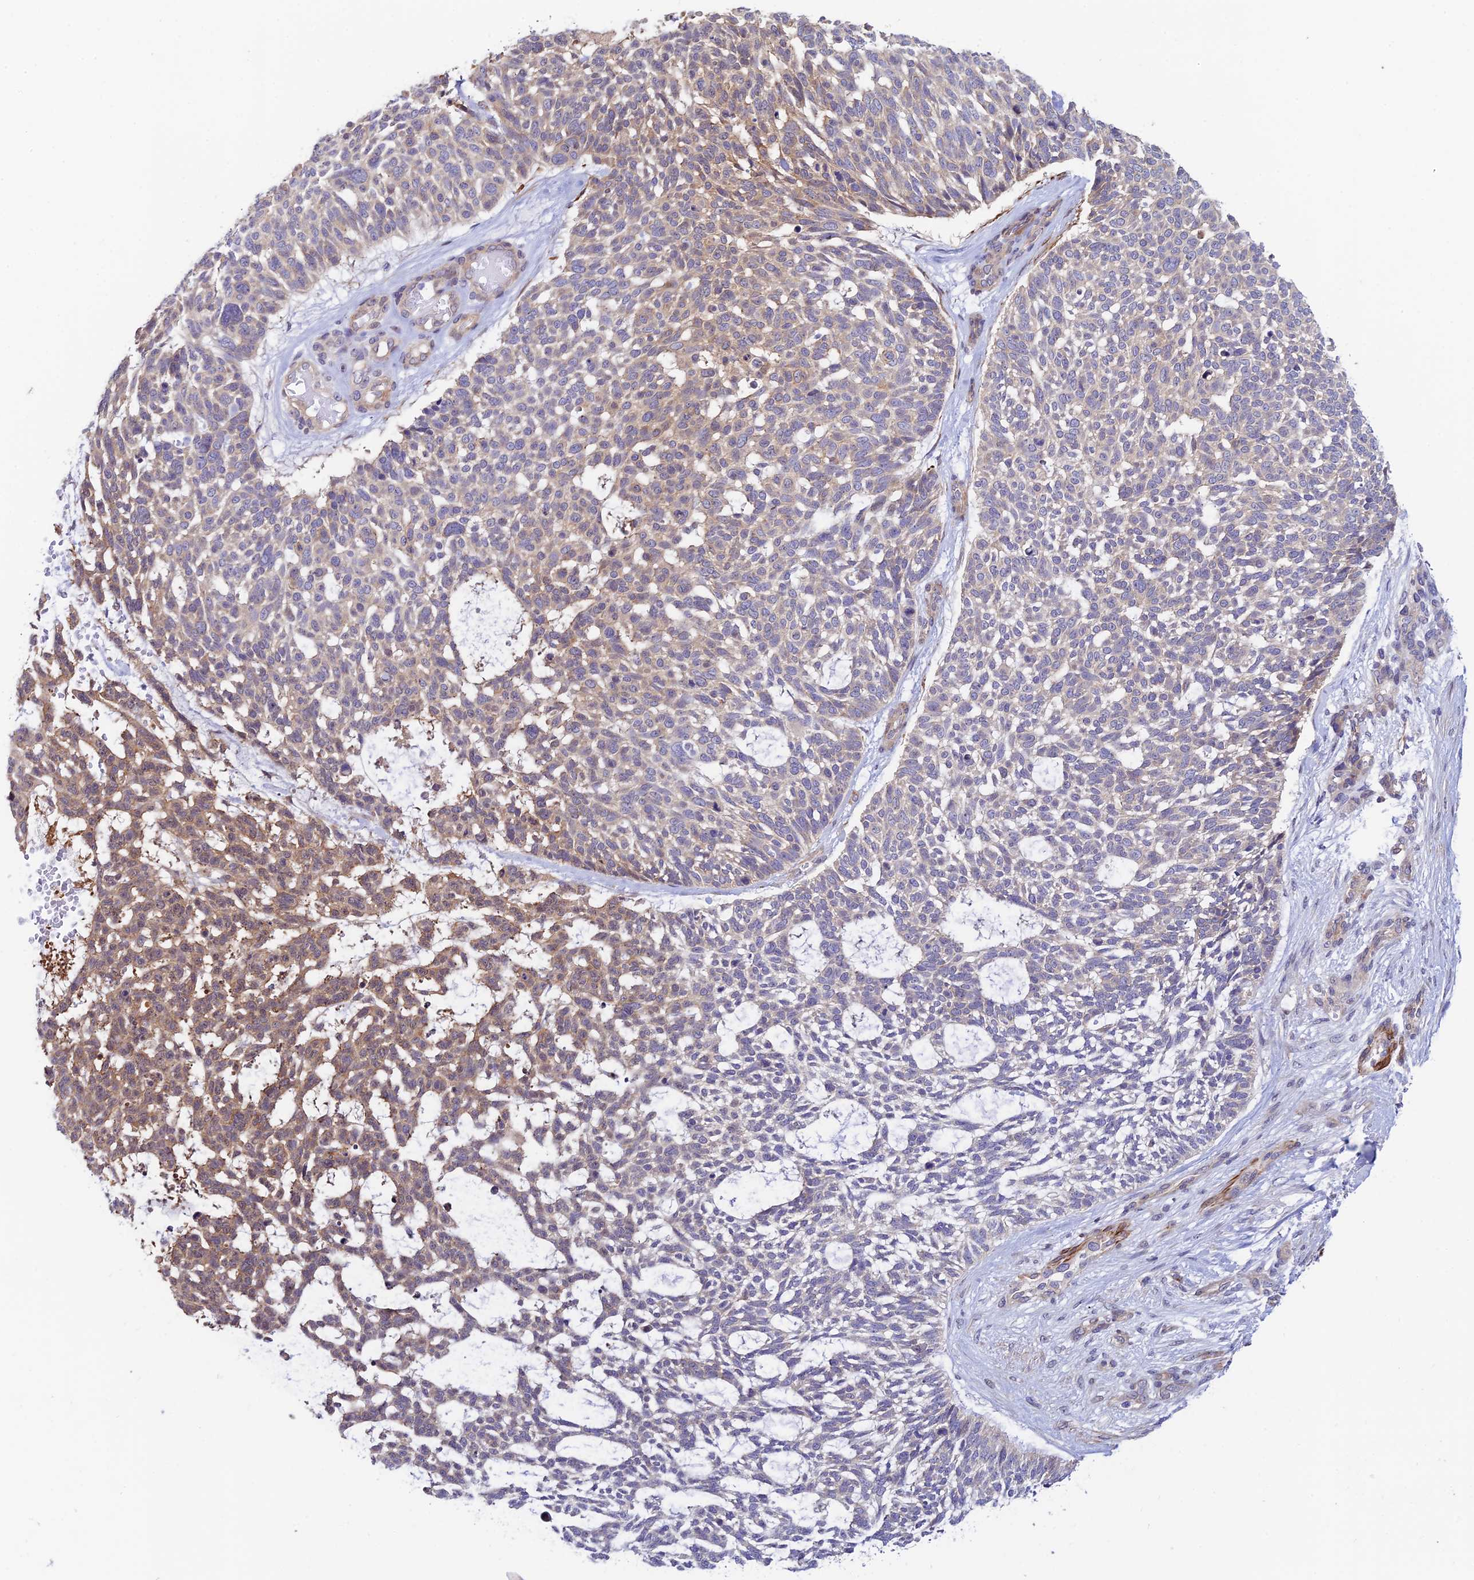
{"staining": {"intensity": "moderate", "quantity": "25%-75%", "location": "cytoplasmic/membranous"}, "tissue": "skin cancer", "cell_type": "Tumor cells", "image_type": "cancer", "snomed": [{"axis": "morphology", "description": "Basal cell carcinoma"}, {"axis": "topography", "description": "Skin"}], "caption": "Immunohistochemical staining of human skin cancer shows moderate cytoplasmic/membranous protein staining in about 25%-75% of tumor cells.", "gene": "ANKRD50", "patient": {"sex": "male", "age": 88}}